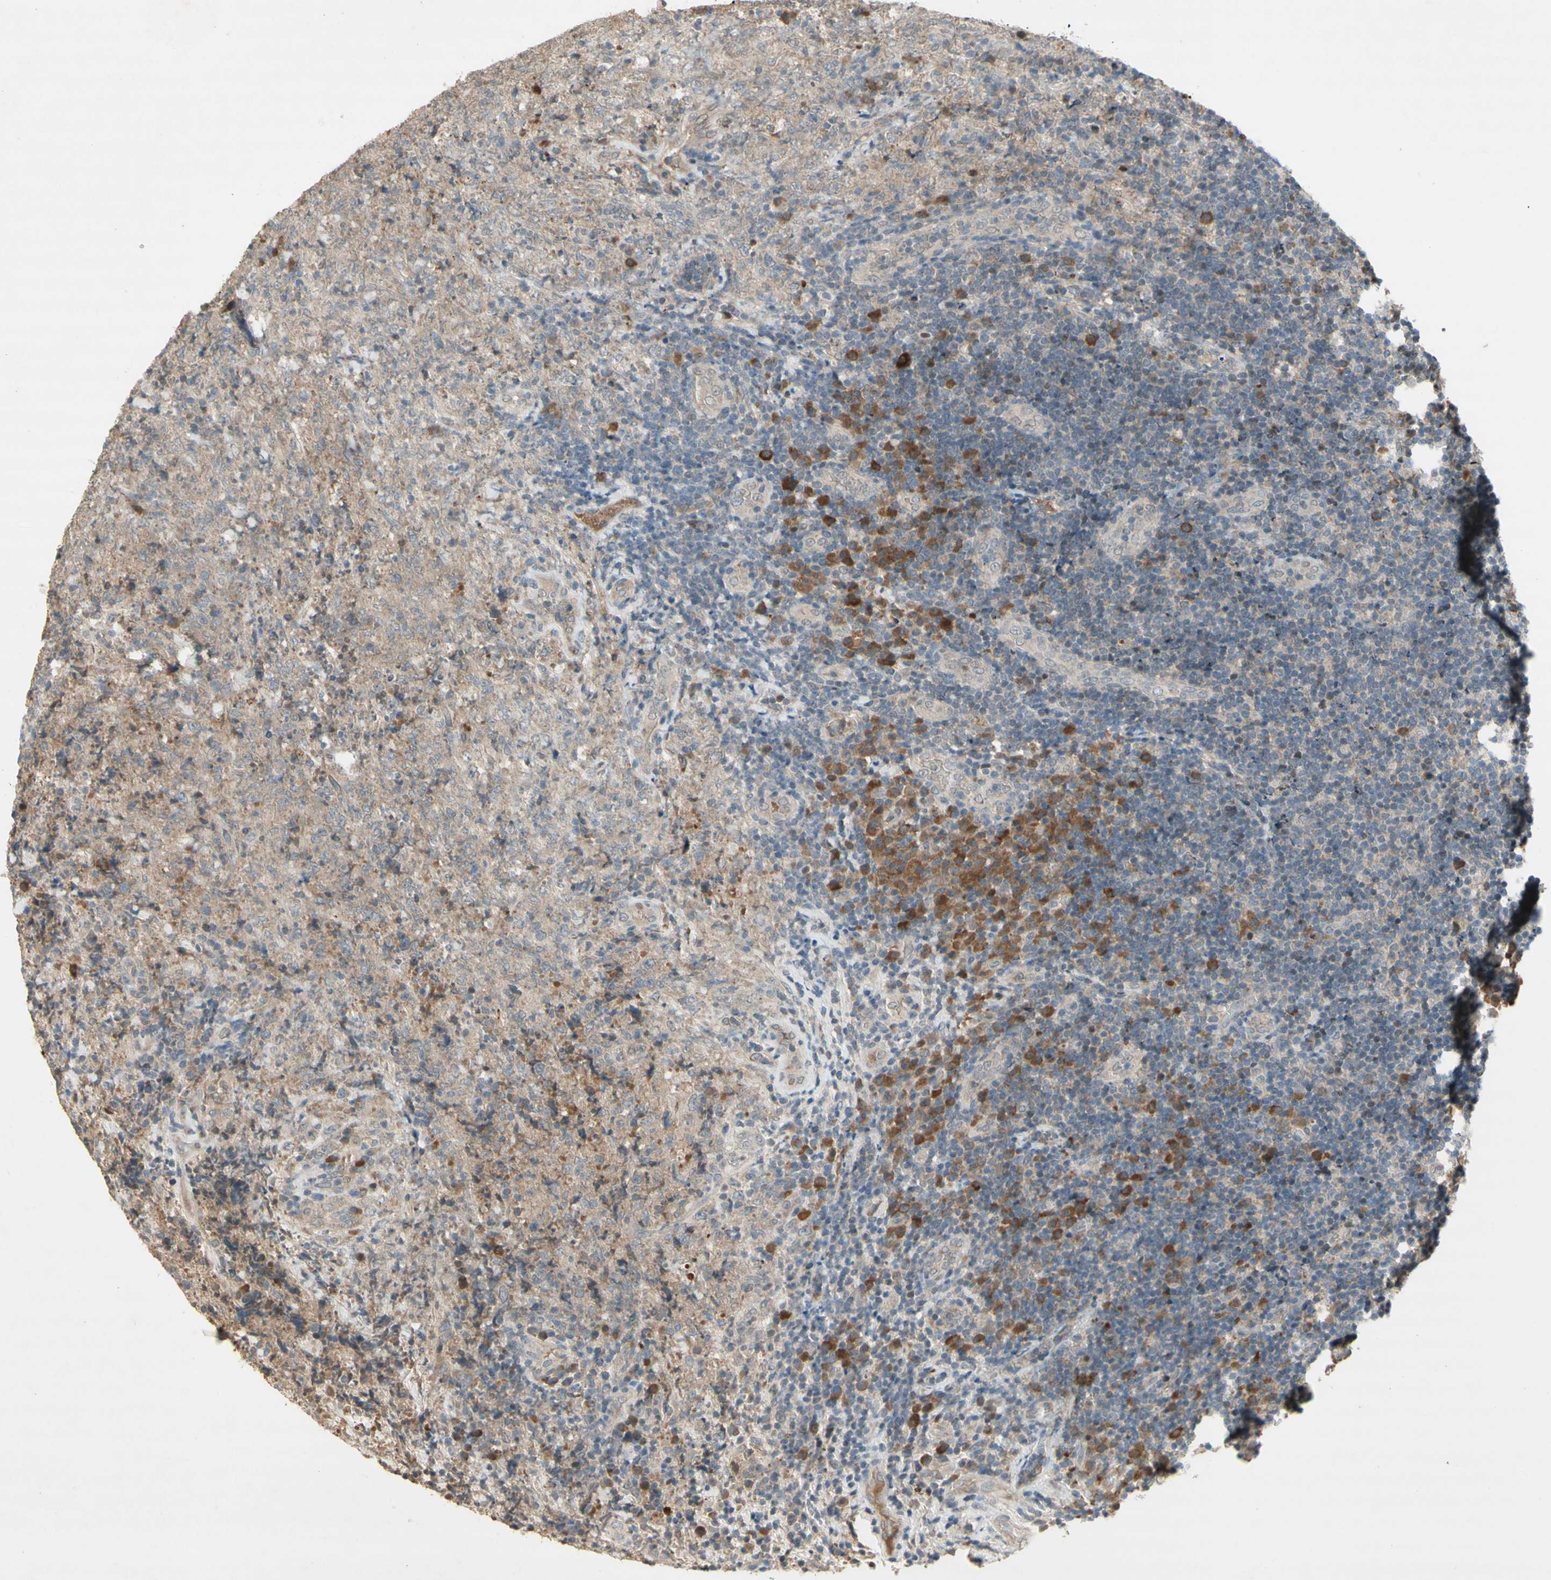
{"staining": {"intensity": "weak", "quantity": "<25%", "location": "cytoplasmic/membranous"}, "tissue": "lymphoma", "cell_type": "Tumor cells", "image_type": "cancer", "snomed": [{"axis": "morphology", "description": "Malignant lymphoma, non-Hodgkin's type, High grade"}, {"axis": "topography", "description": "Tonsil"}], "caption": "This is an immunohistochemistry photomicrograph of human malignant lymphoma, non-Hodgkin's type (high-grade). There is no staining in tumor cells.", "gene": "NRG4", "patient": {"sex": "female", "age": 36}}